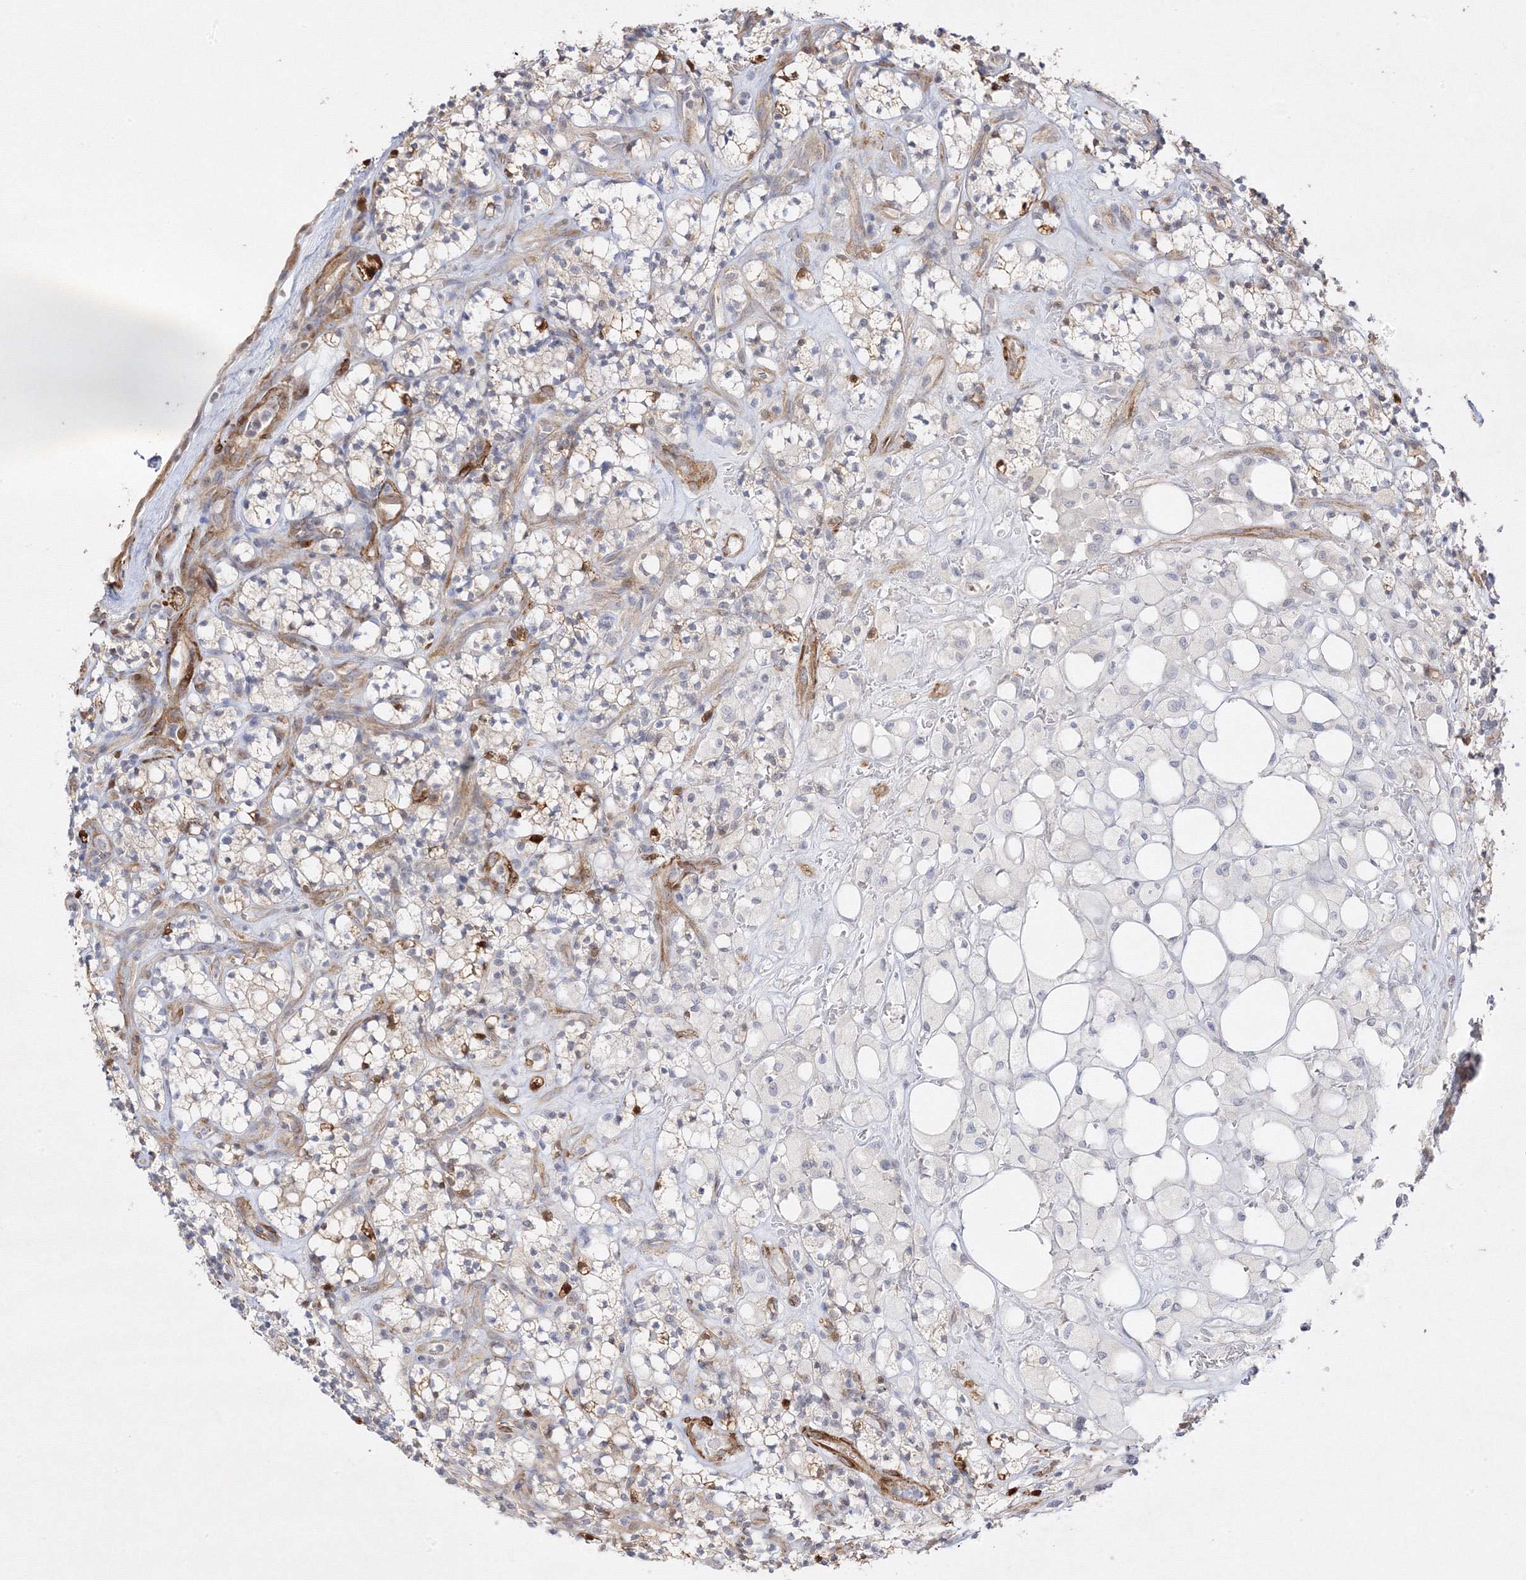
{"staining": {"intensity": "negative", "quantity": "none", "location": "none"}, "tissue": "renal cancer", "cell_type": "Tumor cells", "image_type": "cancer", "snomed": [{"axis": "morphology", "description": "Adenocarcinoma, NOS"}, {"axis": "topography", "description": "Kidney"}], "caption": "The histopathology image demonstrates no staining of tumor cells in renal adenocarcinoma.", "gene": "C2CD2", "patient": {"sex": "male", "age": 77}}